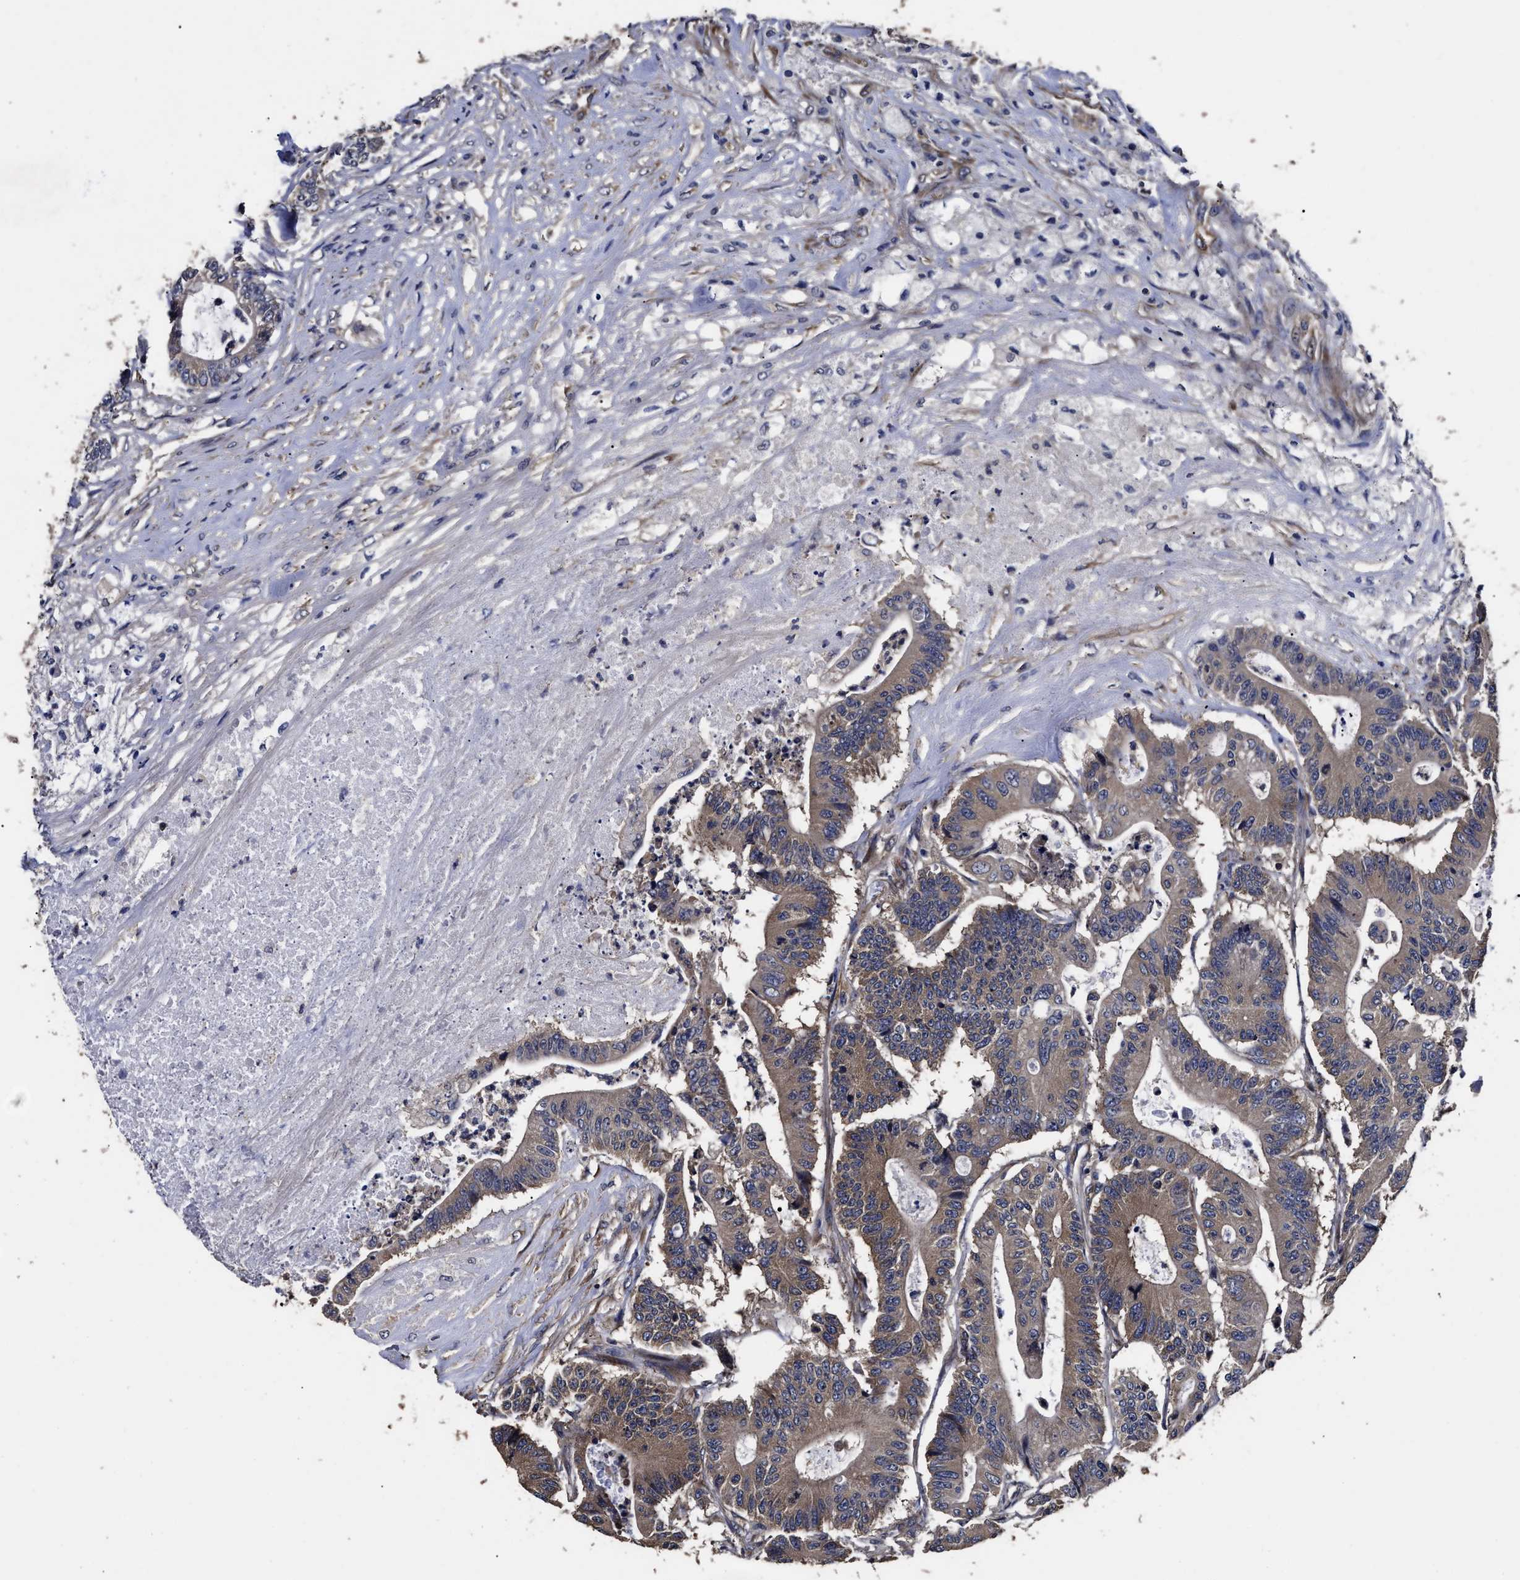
{"staining": {"intensity": "moderate", "quantity": ">75%", "location": "cytoplasmic/membranous"}, "tissue": "colorectal cancer", "cell_type": "Tumor cells", "image_type": "cancer", "snomed": [{"axis": "morphology", "description": "Adenocarcinoma, NOS"}, {"axis": "topography", "description": "Colon"}], "caption": "A medium amount of moderate cytoplasmic/membranous expression is seen in about >75% of tumor cells in colorectal cancer (adenocarcinoma) tissue. (Stains: DAB (3,3'-diaminobenzidine) in brown, nuclei in blue, Microscopy: brightfield microscopy at high magnification).", "gene": "AVEN", "patient": {"sex": "female", "age": 84}}